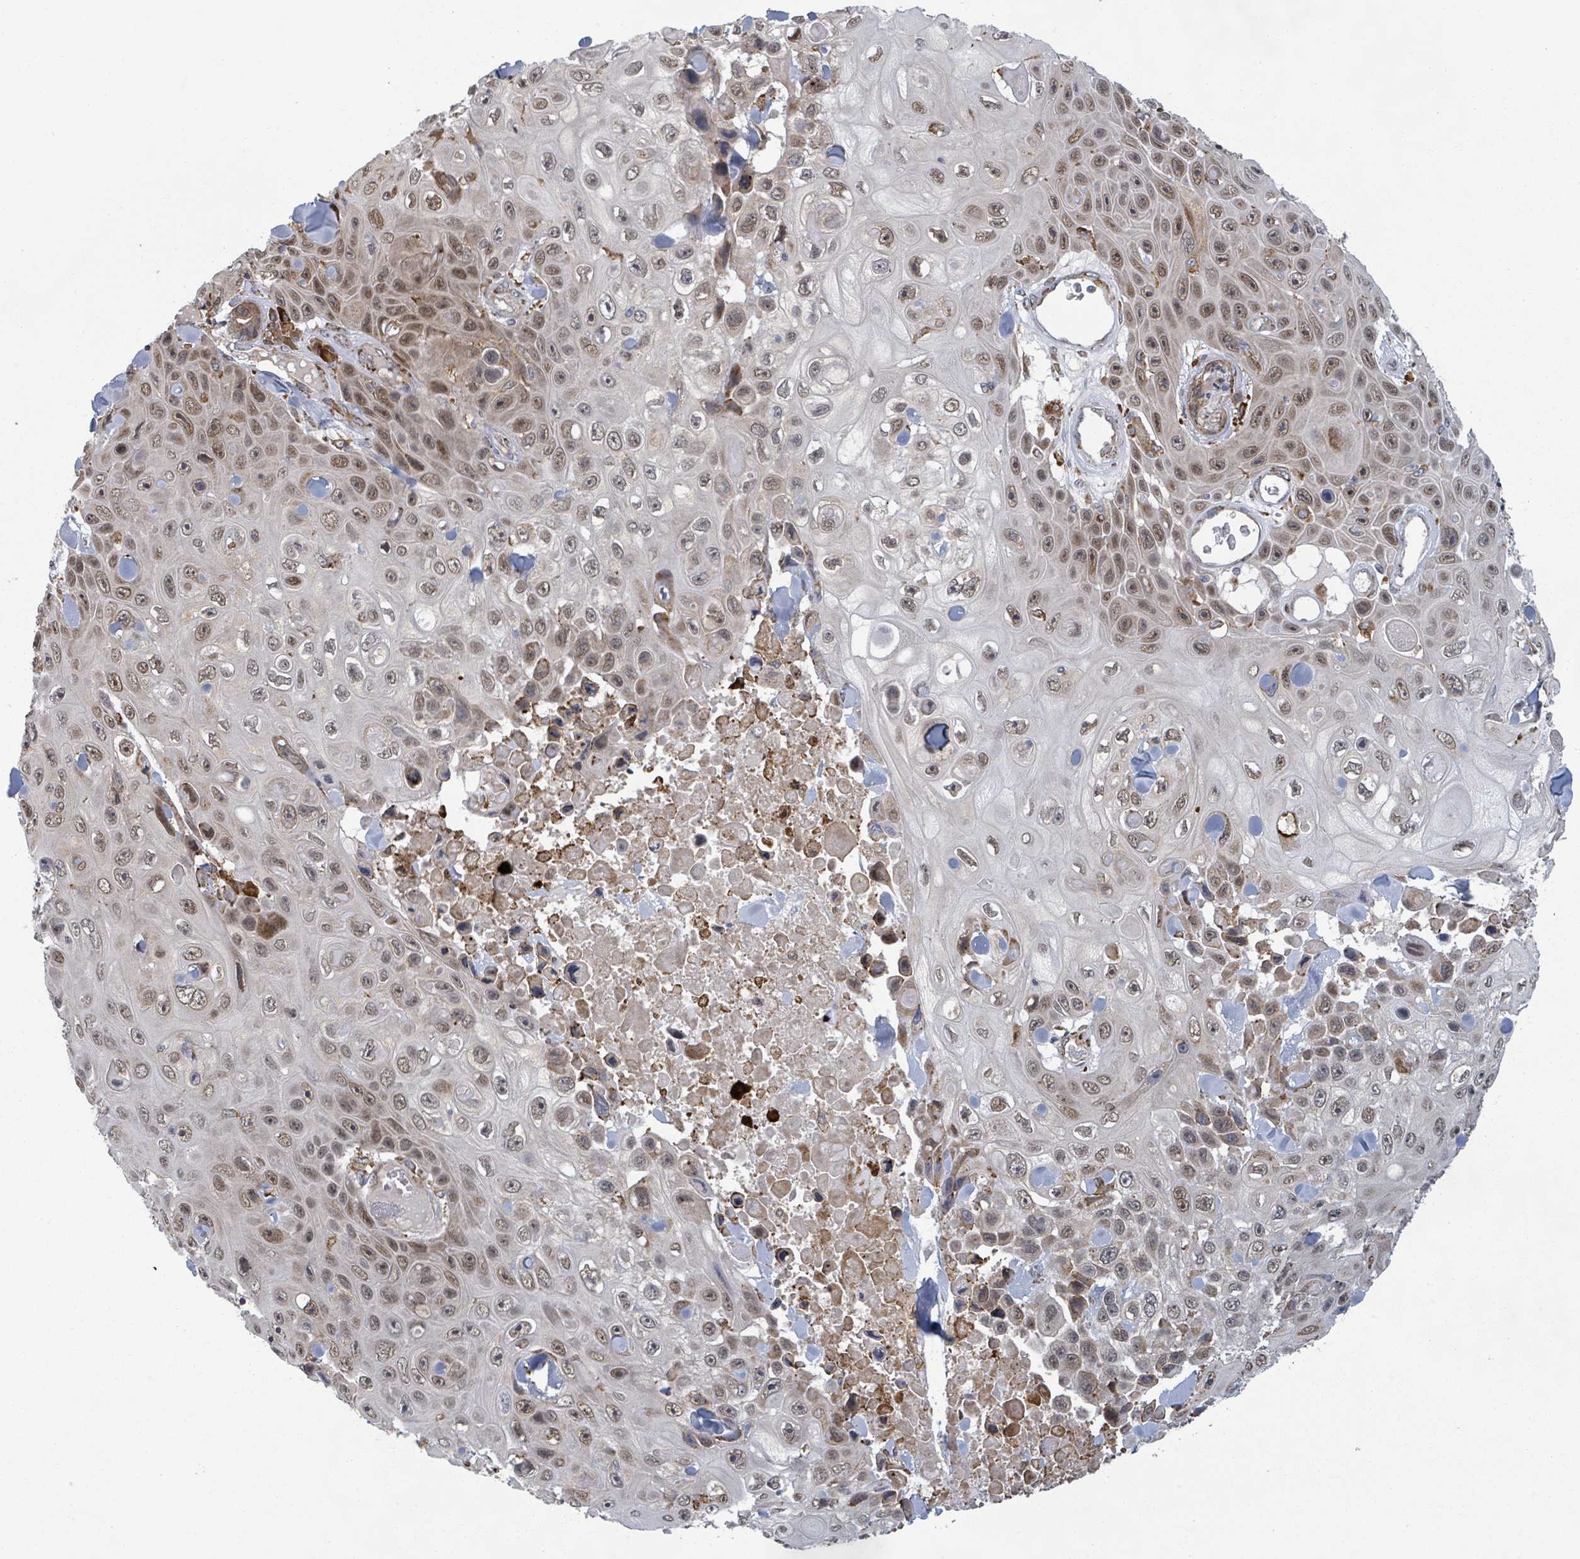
{"staining": {"intensity": "moderate", "quantity": ">75%", "location": "nuclear"}, "tissue": "skin cancer", "cell_type": "Tumor cells", "image_type": "cancer", "snomed": [{"axis": "morphology", "description": "Squamous cell carcinoma, NOS"}, {"axis": "topography", "description": "Skin"}], "caption": "Immunohistochemistry (IHC) of human squamous cell carcinoma (skin) demonstrates medium levels of moderate nuclear expression in approximately >75% of tumor cells.", "gene": "SHROOM2", "patient": {"sex": "male", "age": 82}}